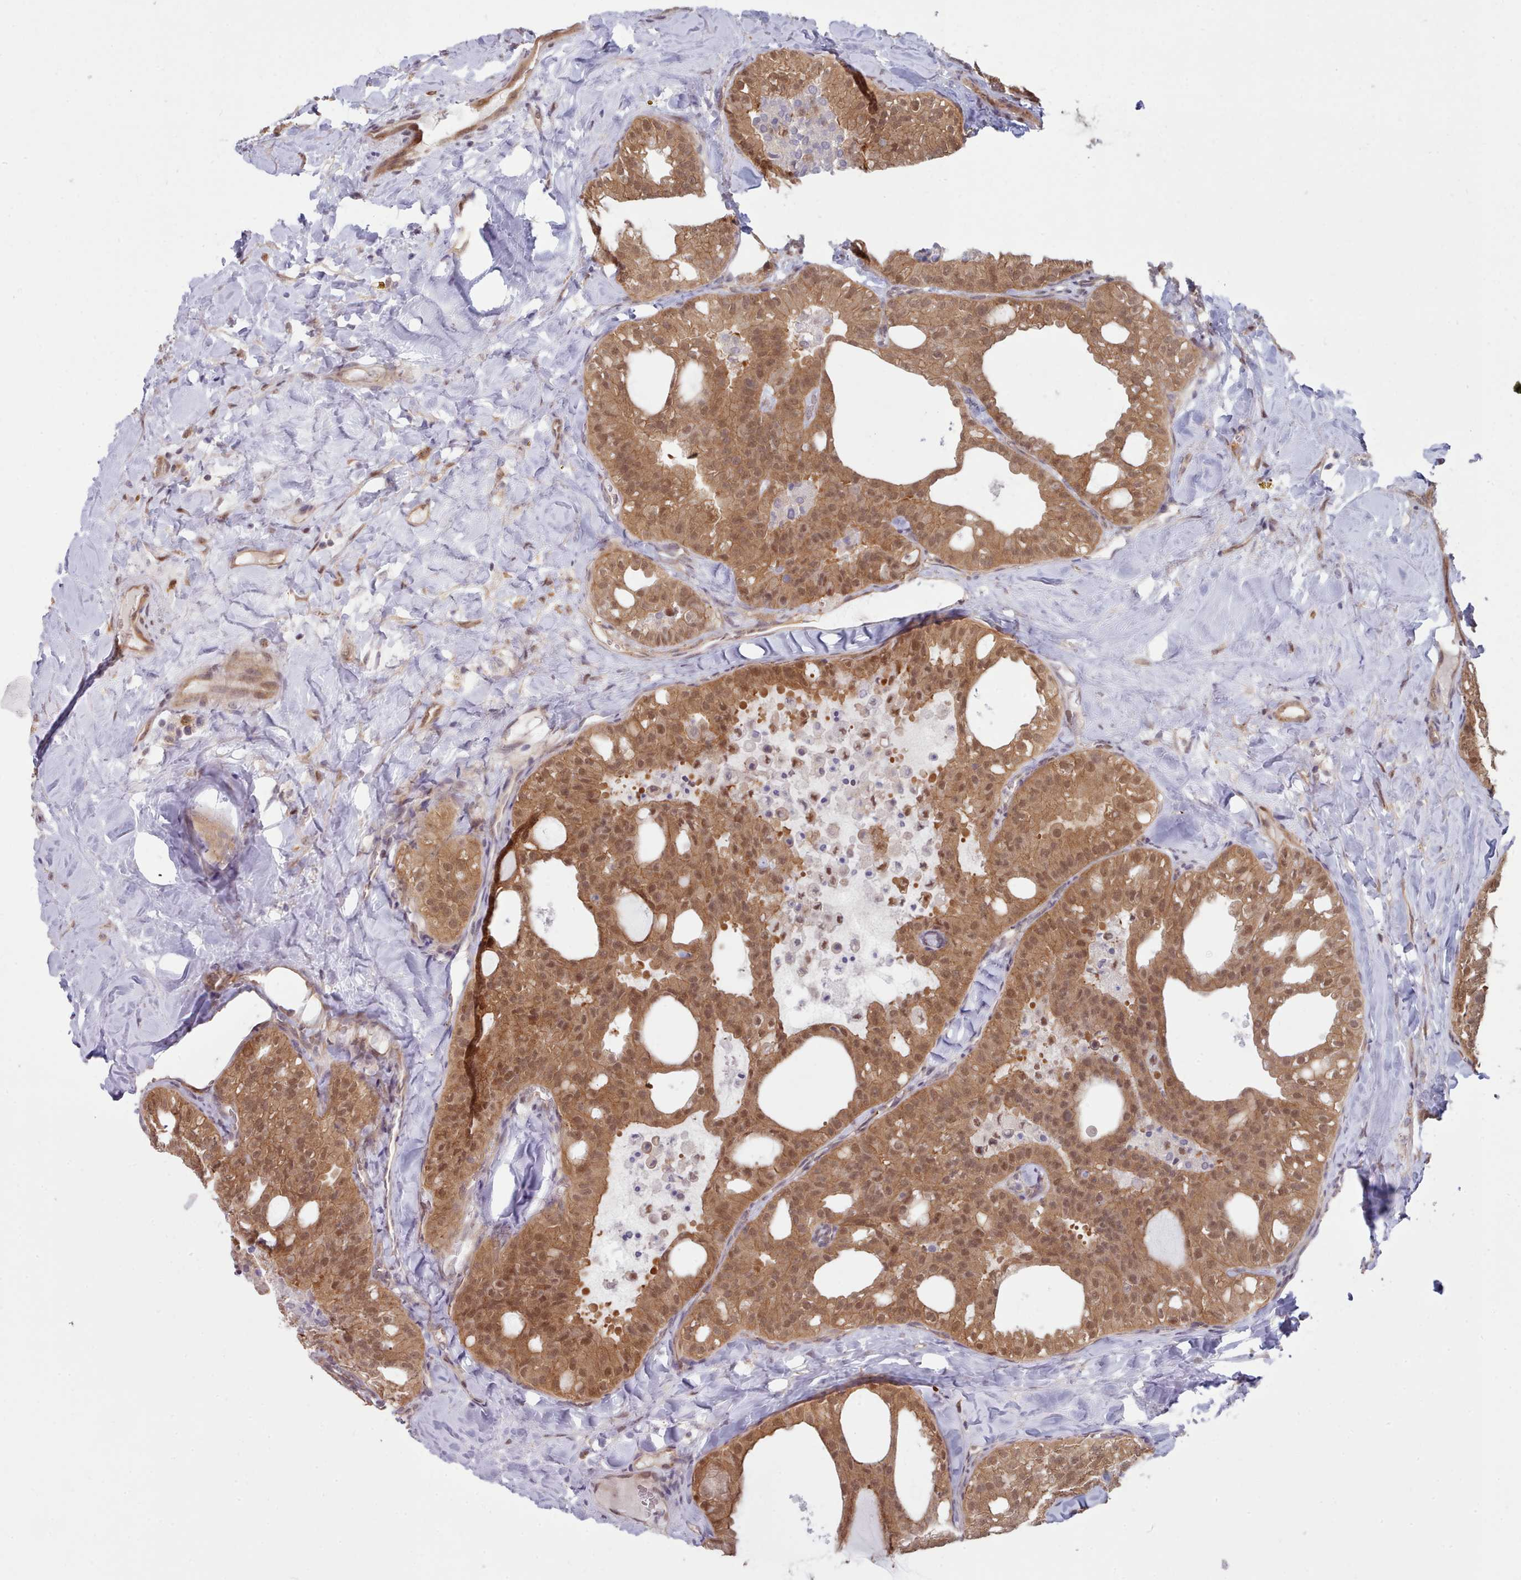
{"staining": {"intensity": "moderate", "quantity": ">75%", "location": "cytoplasmic/membranous,nuclear"}, "tissue": "thyroid cancer", "cell_type": "Tumor cells", "image_type": "cancer", "snomed": [{"axis": "morphology", "description": "Follicular adenoma carcinoma, NOS"}, {"axis": "topography", "description": "Thyroid gland"}], "caption": "Approximately >75% of tumor cells in follicular adenoma carcinoma (thyroid) exhibit moderate cytoplasmic/membranous and nuclear protein staining as visualized by brown immunohistochemical staining.", "gene": "CES3", "patient": {"sex": "male", "age": 75}}